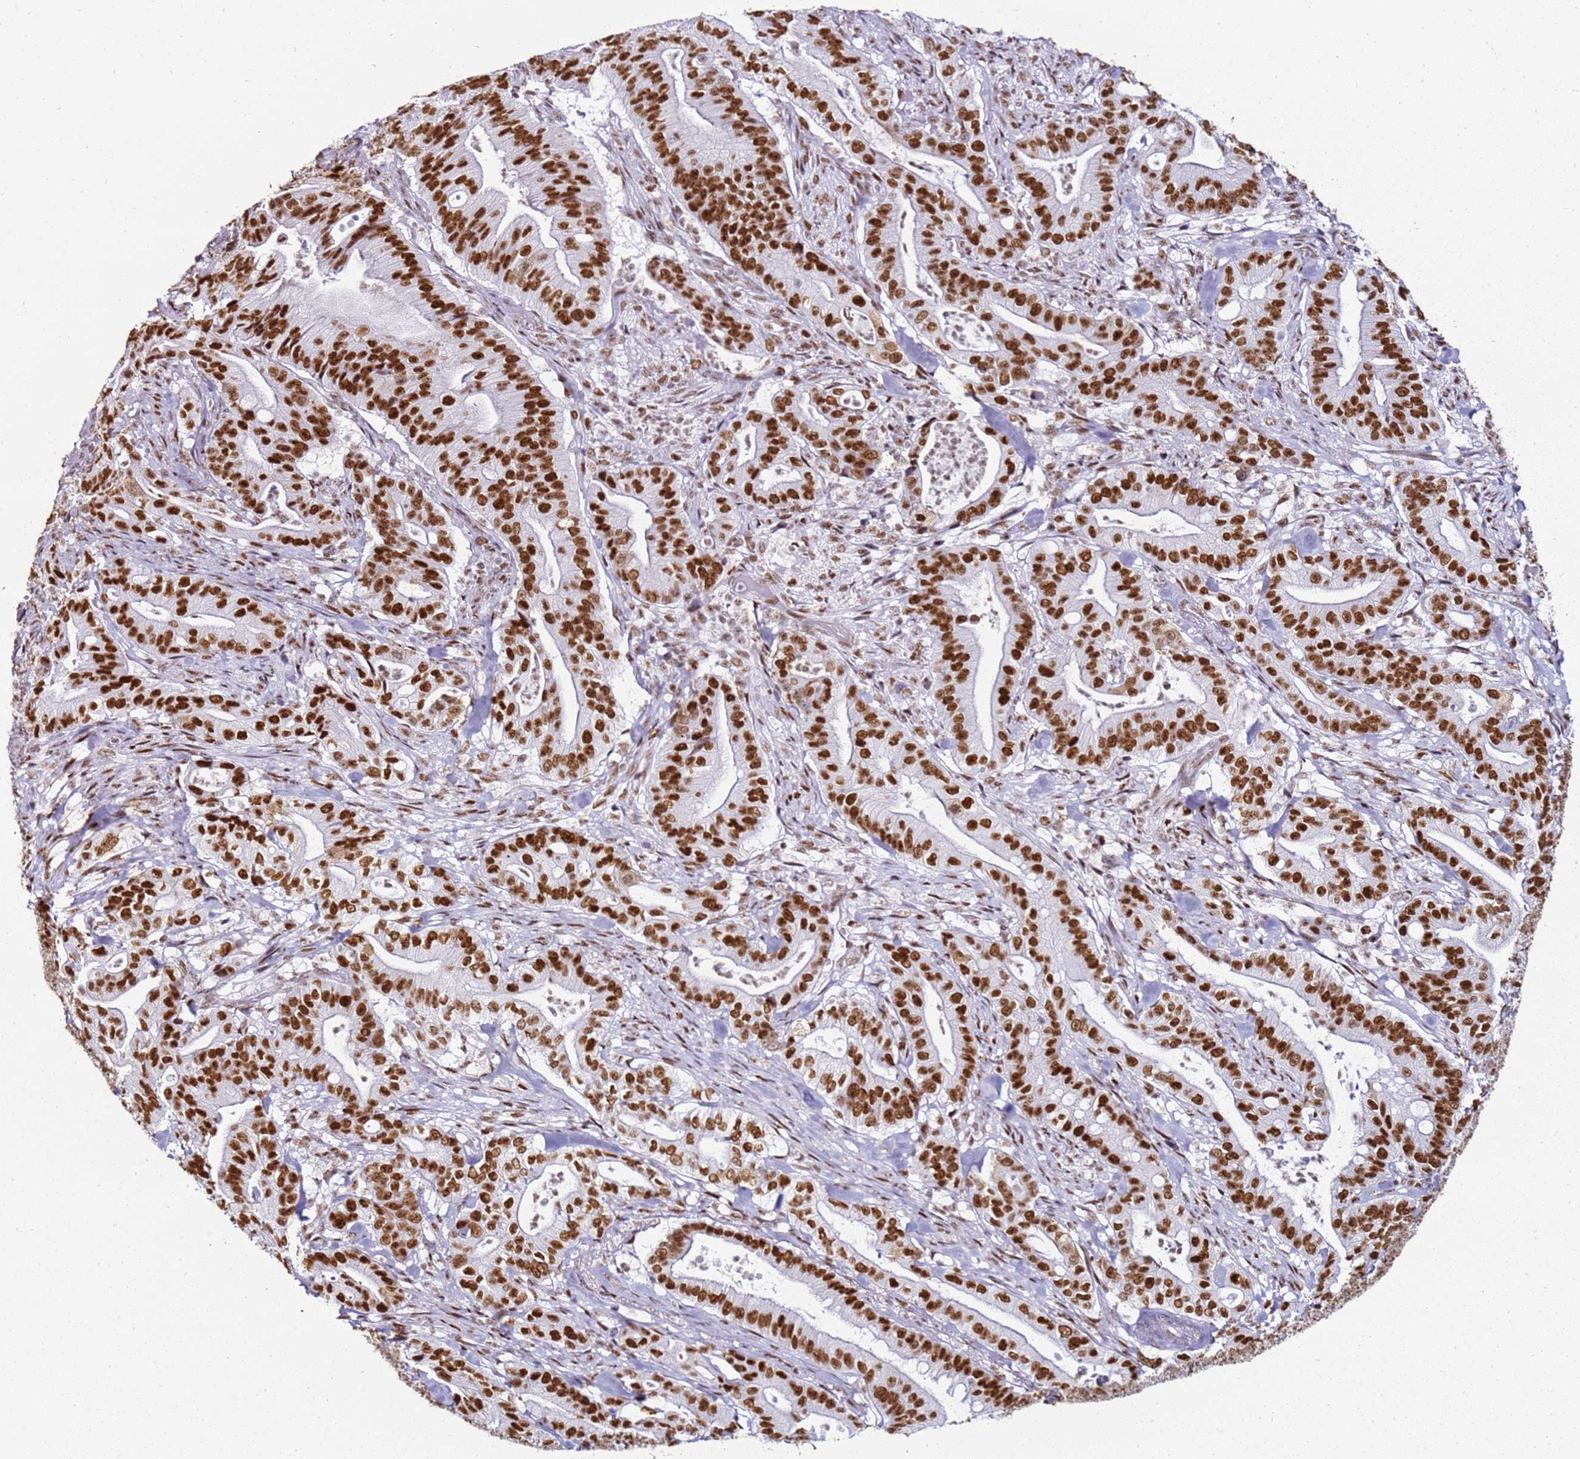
{"staining": {"intensity": "strong", "quantity": ">75%", "location": "nuclear"}, "tissue": "pancreatic cancer", "cell_type": "Tumor cells", "image_type": "cancer", "snomed": [{"axis": "morphology", "description": "Adenocarcinoma, NOS"}, {"axis": "topography", "description": "Pancreas"}], "caption": "Protein analysis of pancreatic cancer tissue shows strong nuclear expression in approximately >75% of tumor cells. The staining was performed using DAB to visualize the protein expression in brown, while the nuclei were stained in blue with hematoxylin (Magnification: 20x).", "gene": "KPNA4", "patient": {"sex": "male", "age": 71}}